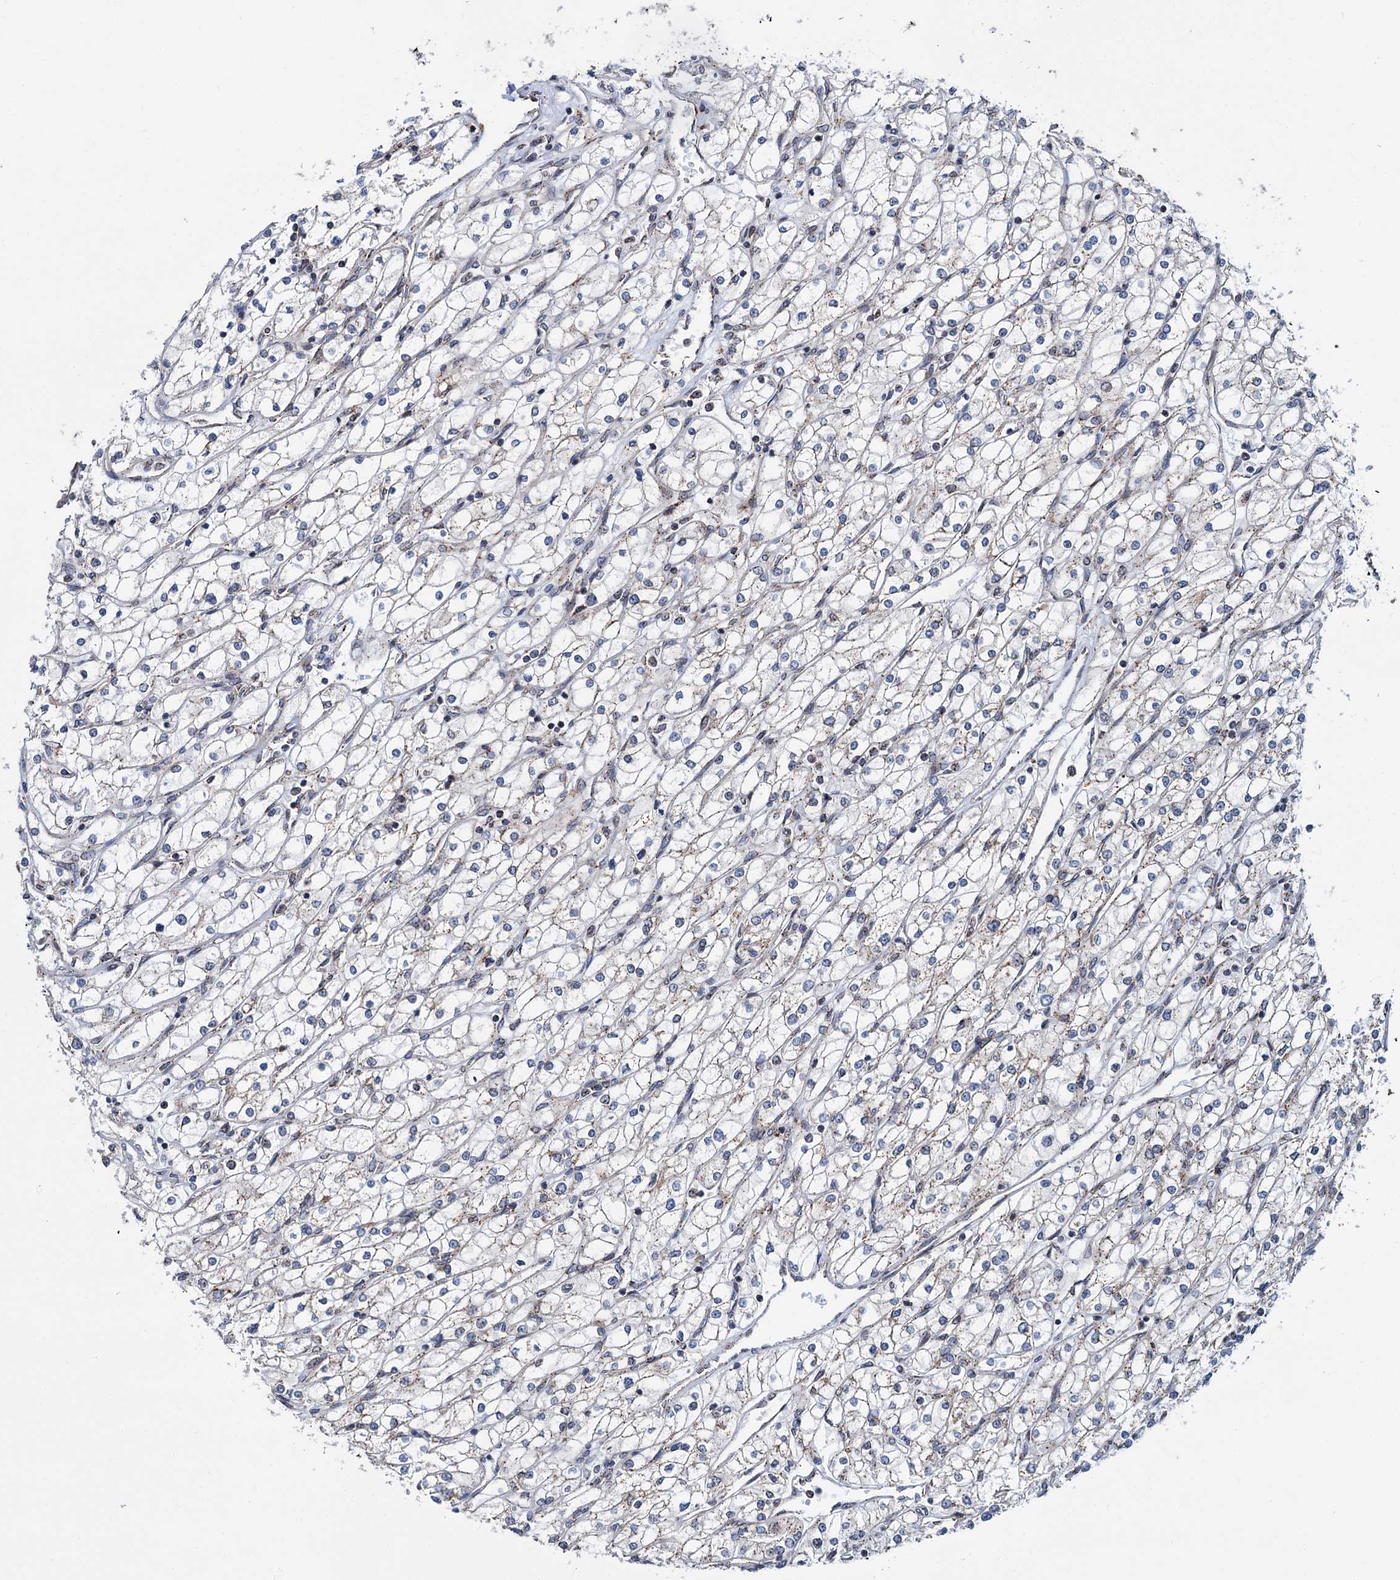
{"staining": {"intensity": "weak", "quantity": "<25%", "location": "cytoplasmic/membranous"}, "tissue": "renal cancer", "cell_type": "Tumor cells", "image_type": "cancer", "snomed": [{"axis": "morphology", "description": "Adenocarcinoma, NOS"}, {"axis": "topography", "description": "Kidney"}], "caption": "Immunohistochemical staining of adenocarcinoma (renal) reveals no significant expression in tumor cells. The staining was performed using DAB (3,3'-diaminobenzidine) to visualize the protein expression in brown, while the nuclei were stained in blue with hematoxylin (Magnification: 20x).", "gene": "SUPT20H", "patient": {"sex": "male", "age": 80}}